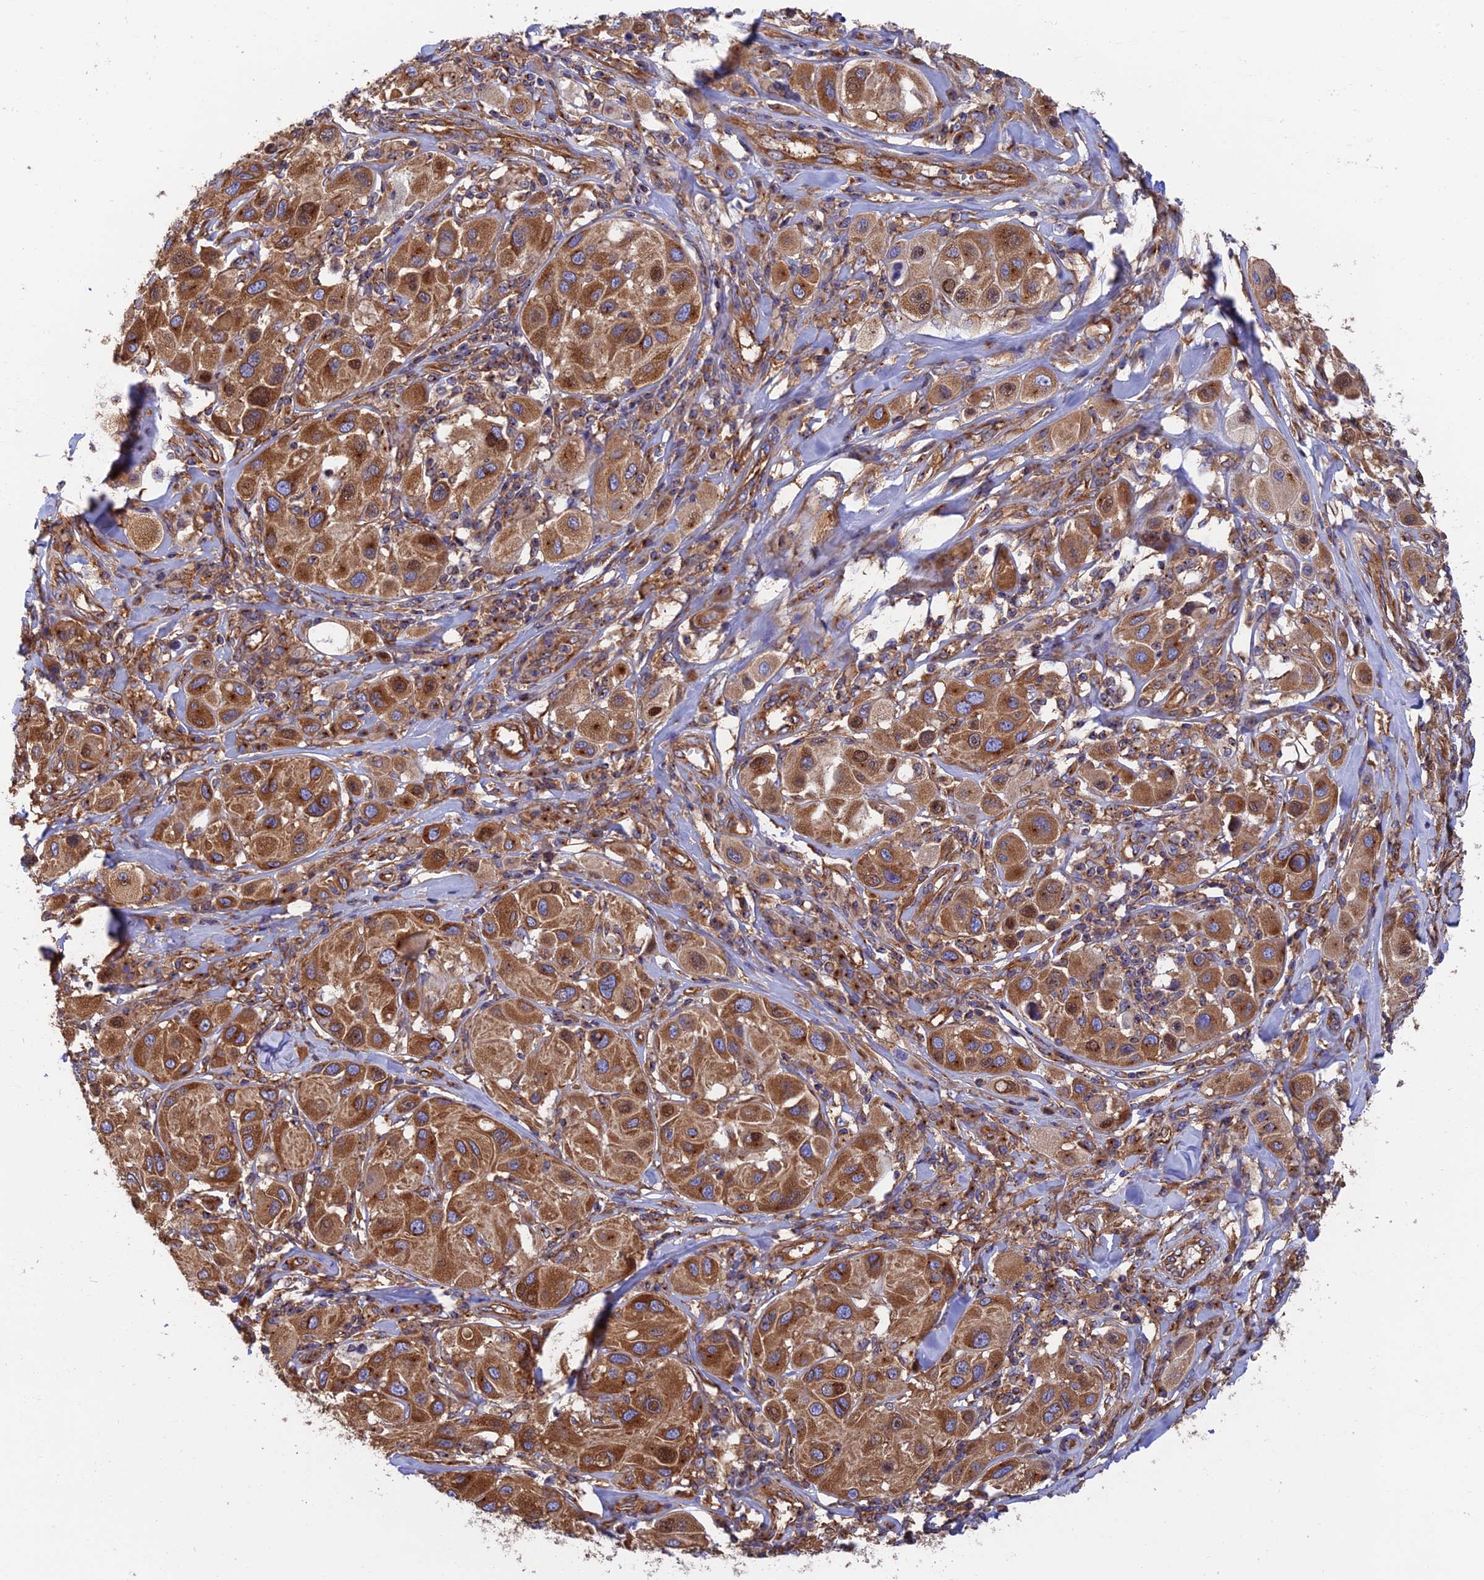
{"staining": {"intensity": "strong", "quantity": ">75%", "location": "cytoplasmic/membranous"}, "tissue": "melanoma", "cell_type": "Tumor cells", "image_type": "cancer", "snomed": [{"axis": "morphology", "description": "Malignant melanoma, Metastatic site"}, {"axis": "topography", "description": "Skin"}], "caption": "A micrograph showing strong cytoplasmic/membranous staining in approximately >75% of tumor cells in melanoma, as visualized by brown immunohistochemical staining.", "gene": "DCTN2", "patient": {"sex": "male", "age": 41}}